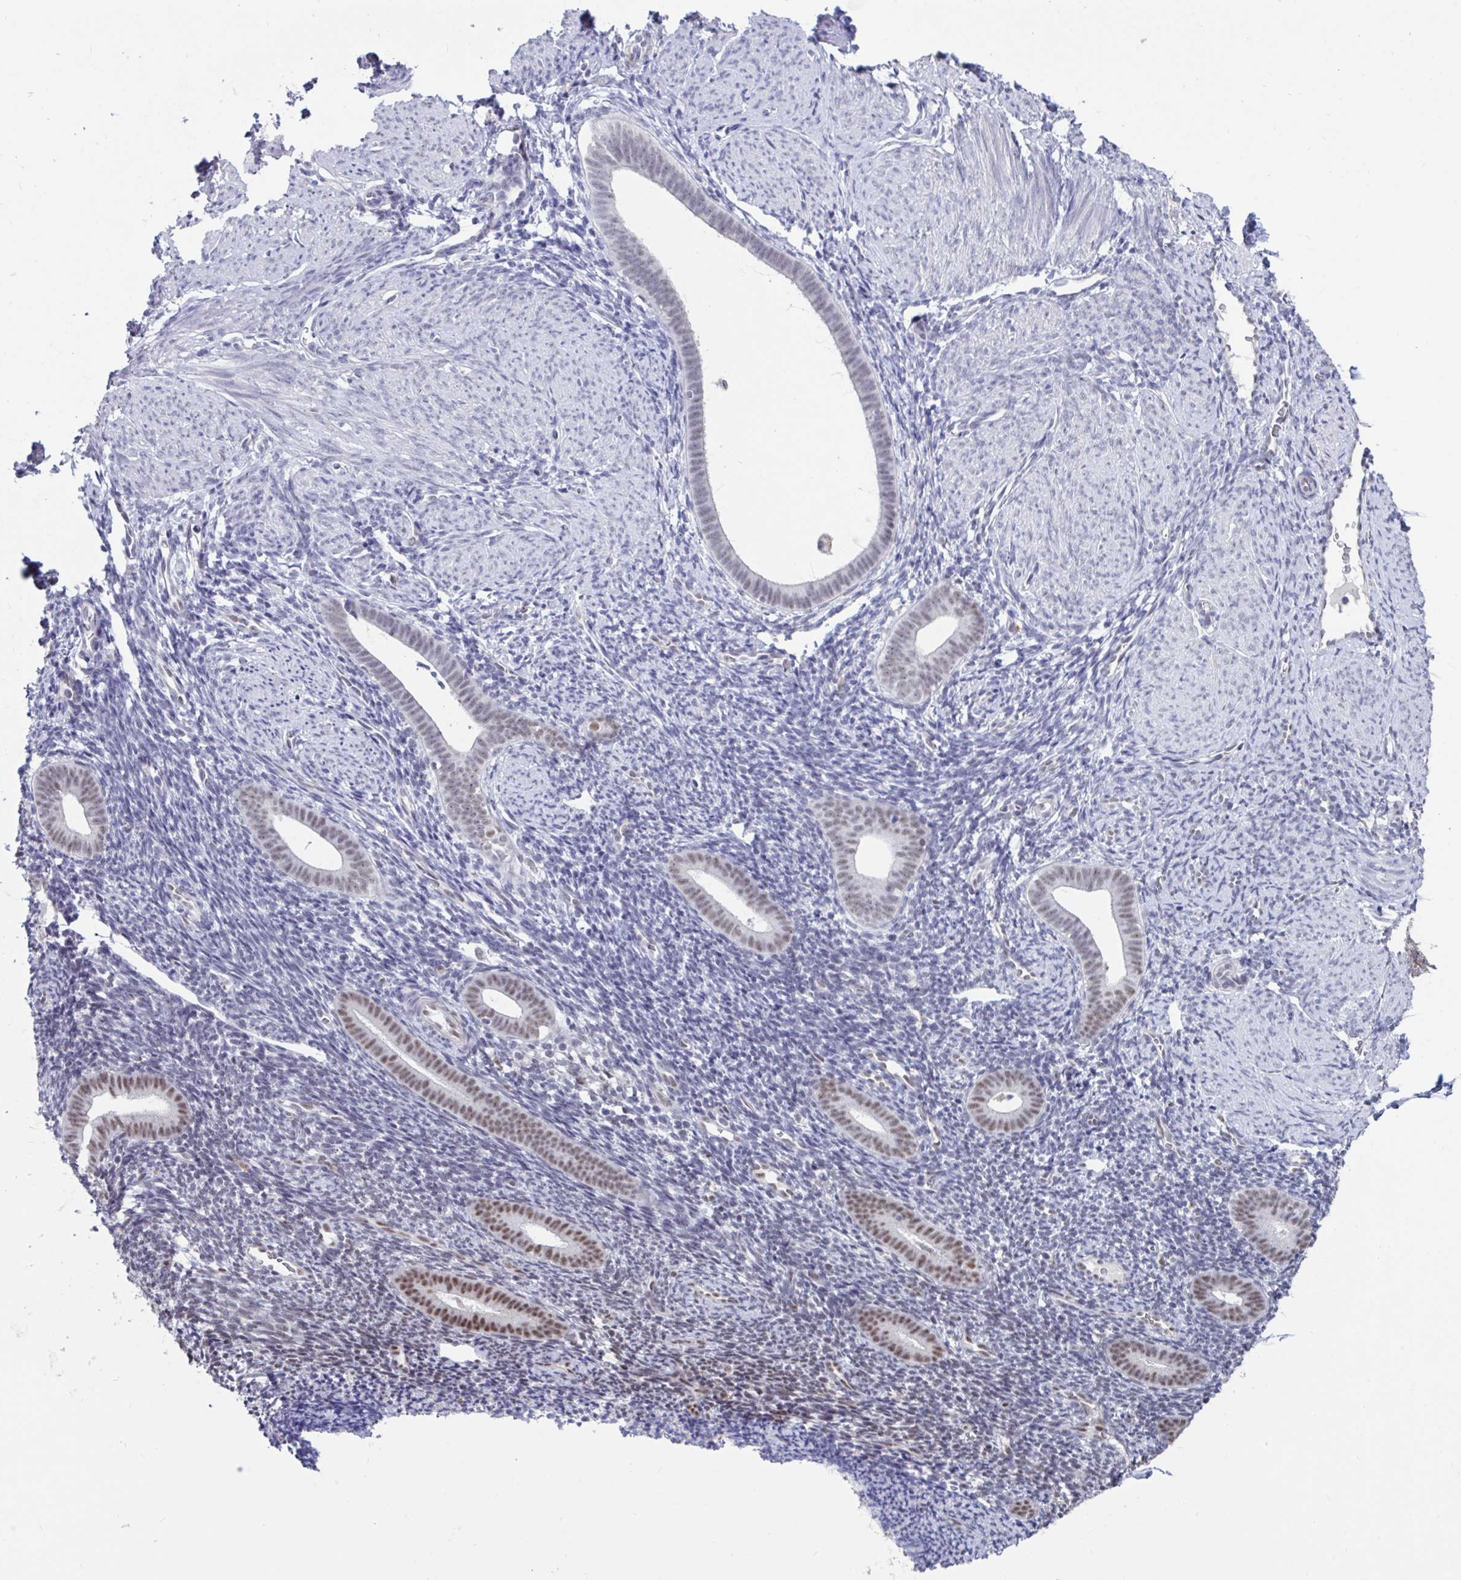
{"staining": {"intensity": "negative", "quantity": "none", "location": "none"}, "tissue": "endometrium", "cell_type": "Cells in endometrial stroma", "image_type": "normal", "snomed": [{"axis": "morphology", "description": "Normal tissue, NOS"}, {"axis": "topography", "description": "Endometrium"}], "caption": "IHC photomicrograph of benign endometrium stained for a protein (brown), which demonstrates no expression in cells in endometrial stroma.", "gene": "DDX39A", "patient": {"sex": "female", "age": 39}}